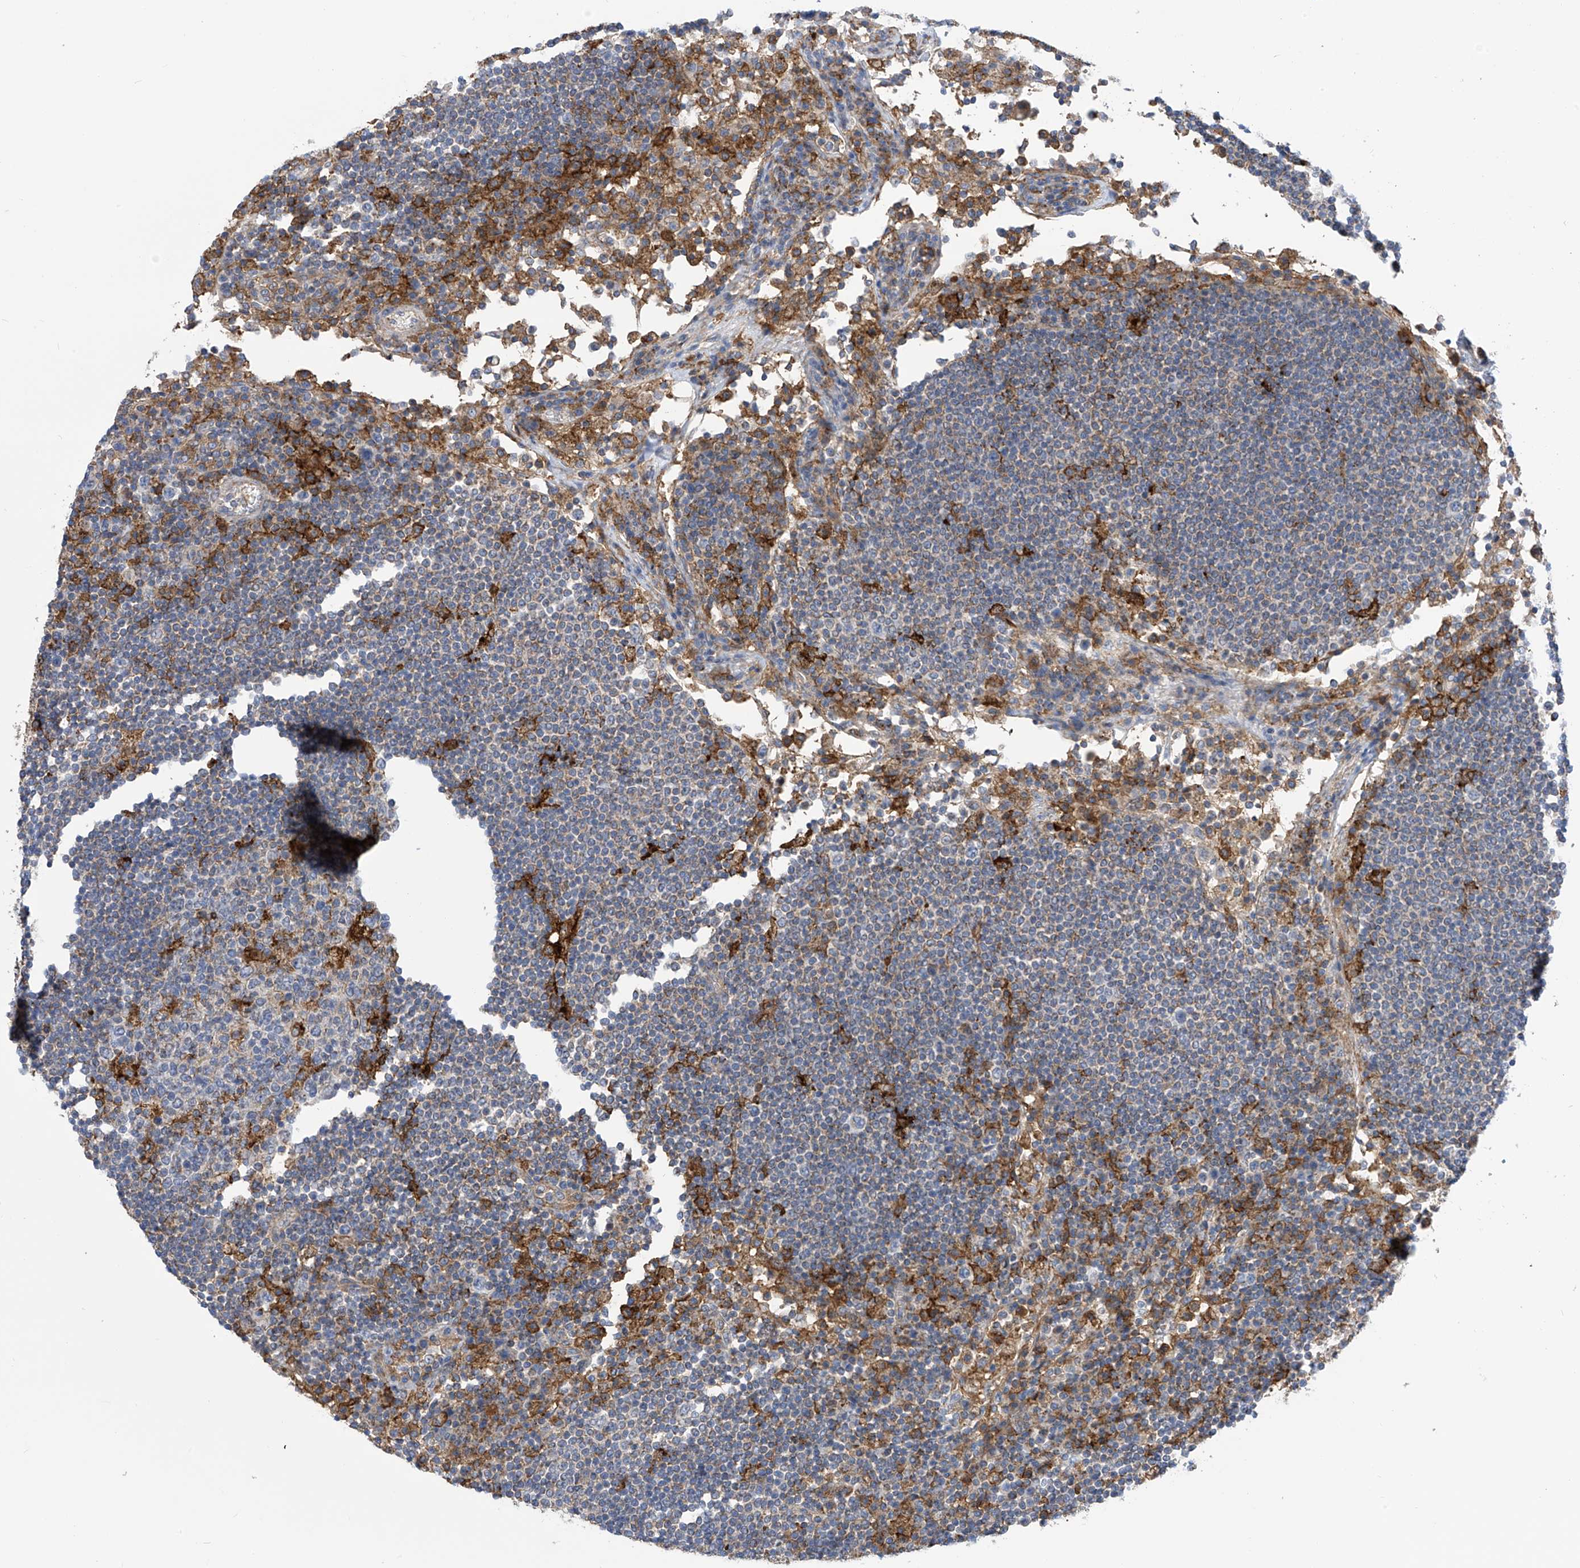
{"staining": {"intensity": "negative", "quantity": "none", "location": "none"}, "tissue": "lymph node", "cell_type": "Germinal center cells", "image_type": "normal", "snomed": [{"axis": "morphology", "description": "Normal tissue, NOS"}, {"axis": "topography", "description": "Lymph node"}], "caption": "High power microscopy micrograph of an immunohistochemistry histopathology image of benign lymph node, revealing no significant staining in germinal center cells. (DAB immunohistochemistry visualized using brightfield microscopy, high magnification).", "gene": "P2RX7", "patient": {"sex": "female", "age": 53}}